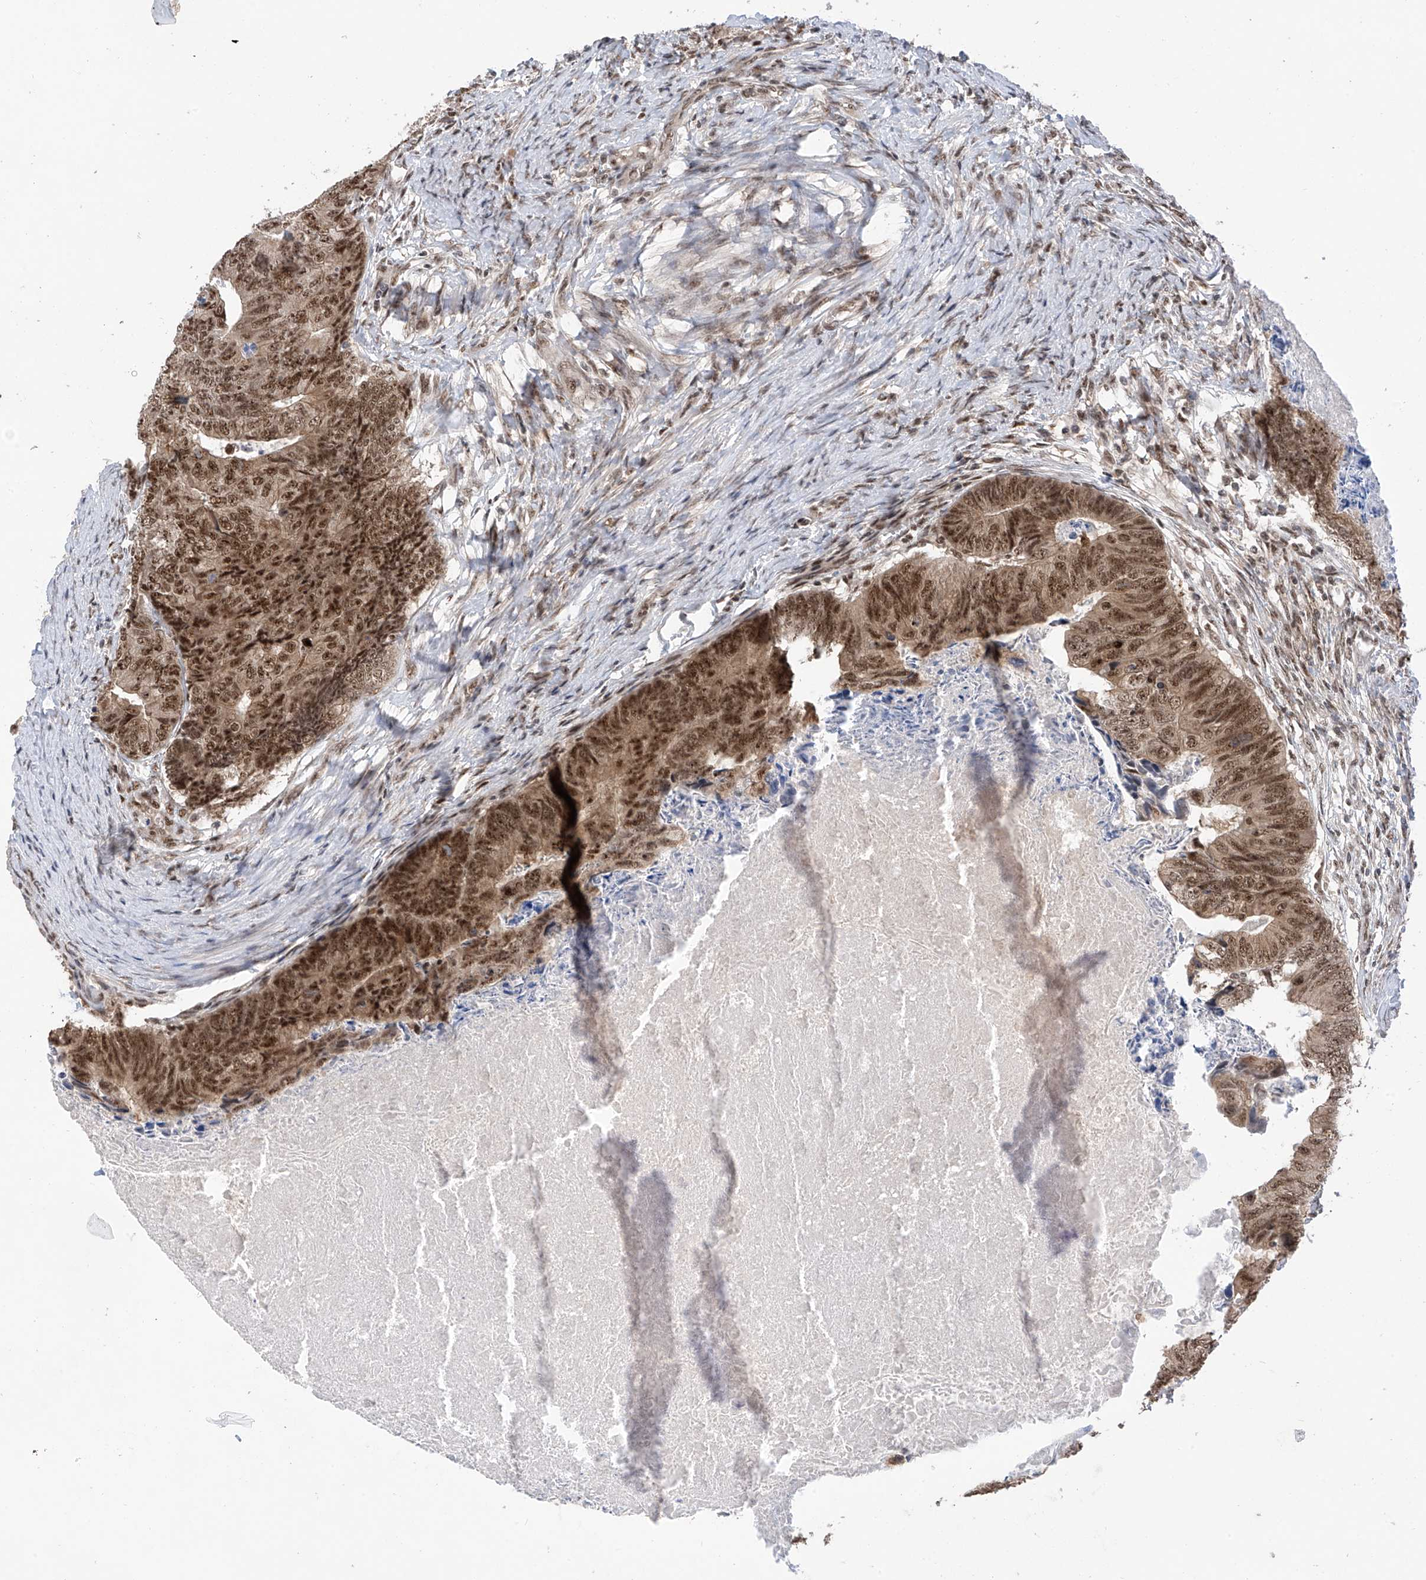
{"staining": {"intensity": "moderate", "quantity": ">75%", "location": "cytoplasmic/membranous,nuclear"}, "tissue": "colorectal cancer", "cell_type": "Tumor cells", "image_type": "cancer", "snomed": [{"axis": "morphology", "description": "Adenocarcinoma, NOS"}, {"axis": "topography", "description": "Colon"}], "caption": "Human adenocarcinoma (colorectal) stained with a brown dye displays moderate cytoplasmic/membranous and nuclear positive expression in about >75% of tumor cells.", "gene": "RPAIN", "patient": {"sex": "female", "age": 67}}